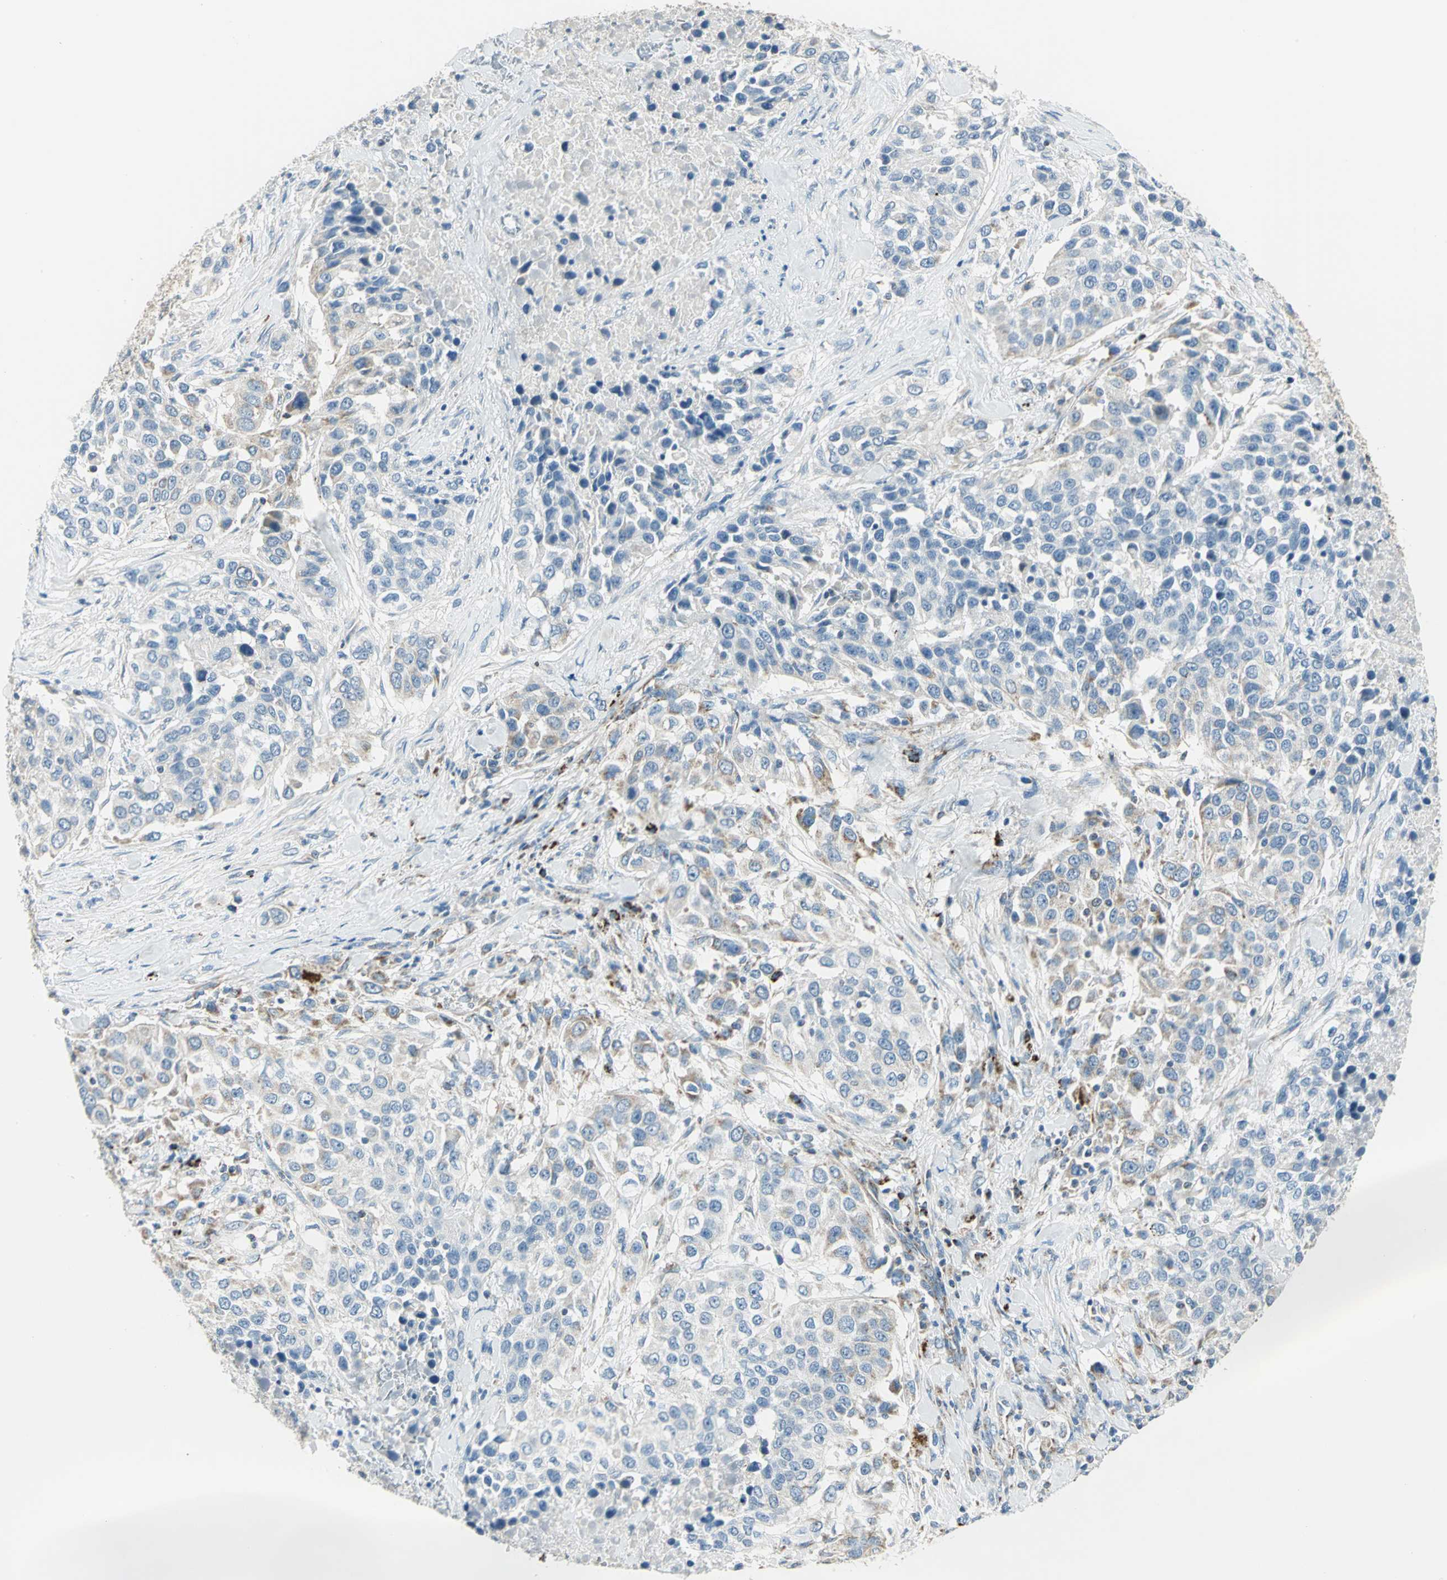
{"staining": {"intensity": "weak", "quantity": "<25%", "location": "cytoplasmic/membranous"}, "tissue": "urothelial cancer", "cell_type": "Tumor cells", "image_type": "cancer", "snomed": [{"axis": "morphology", "description": "Urothelial carcinoma, High grade"}, {"axis": "topography", "description": "Urinary bladder"}], "caption": "Immunohistochemical staining of human high-grade urothelial carcinoma displays no significant positivity in tumor cells.", "gene": "ACADM", "patient": {"sex": "female", "age": 80}}